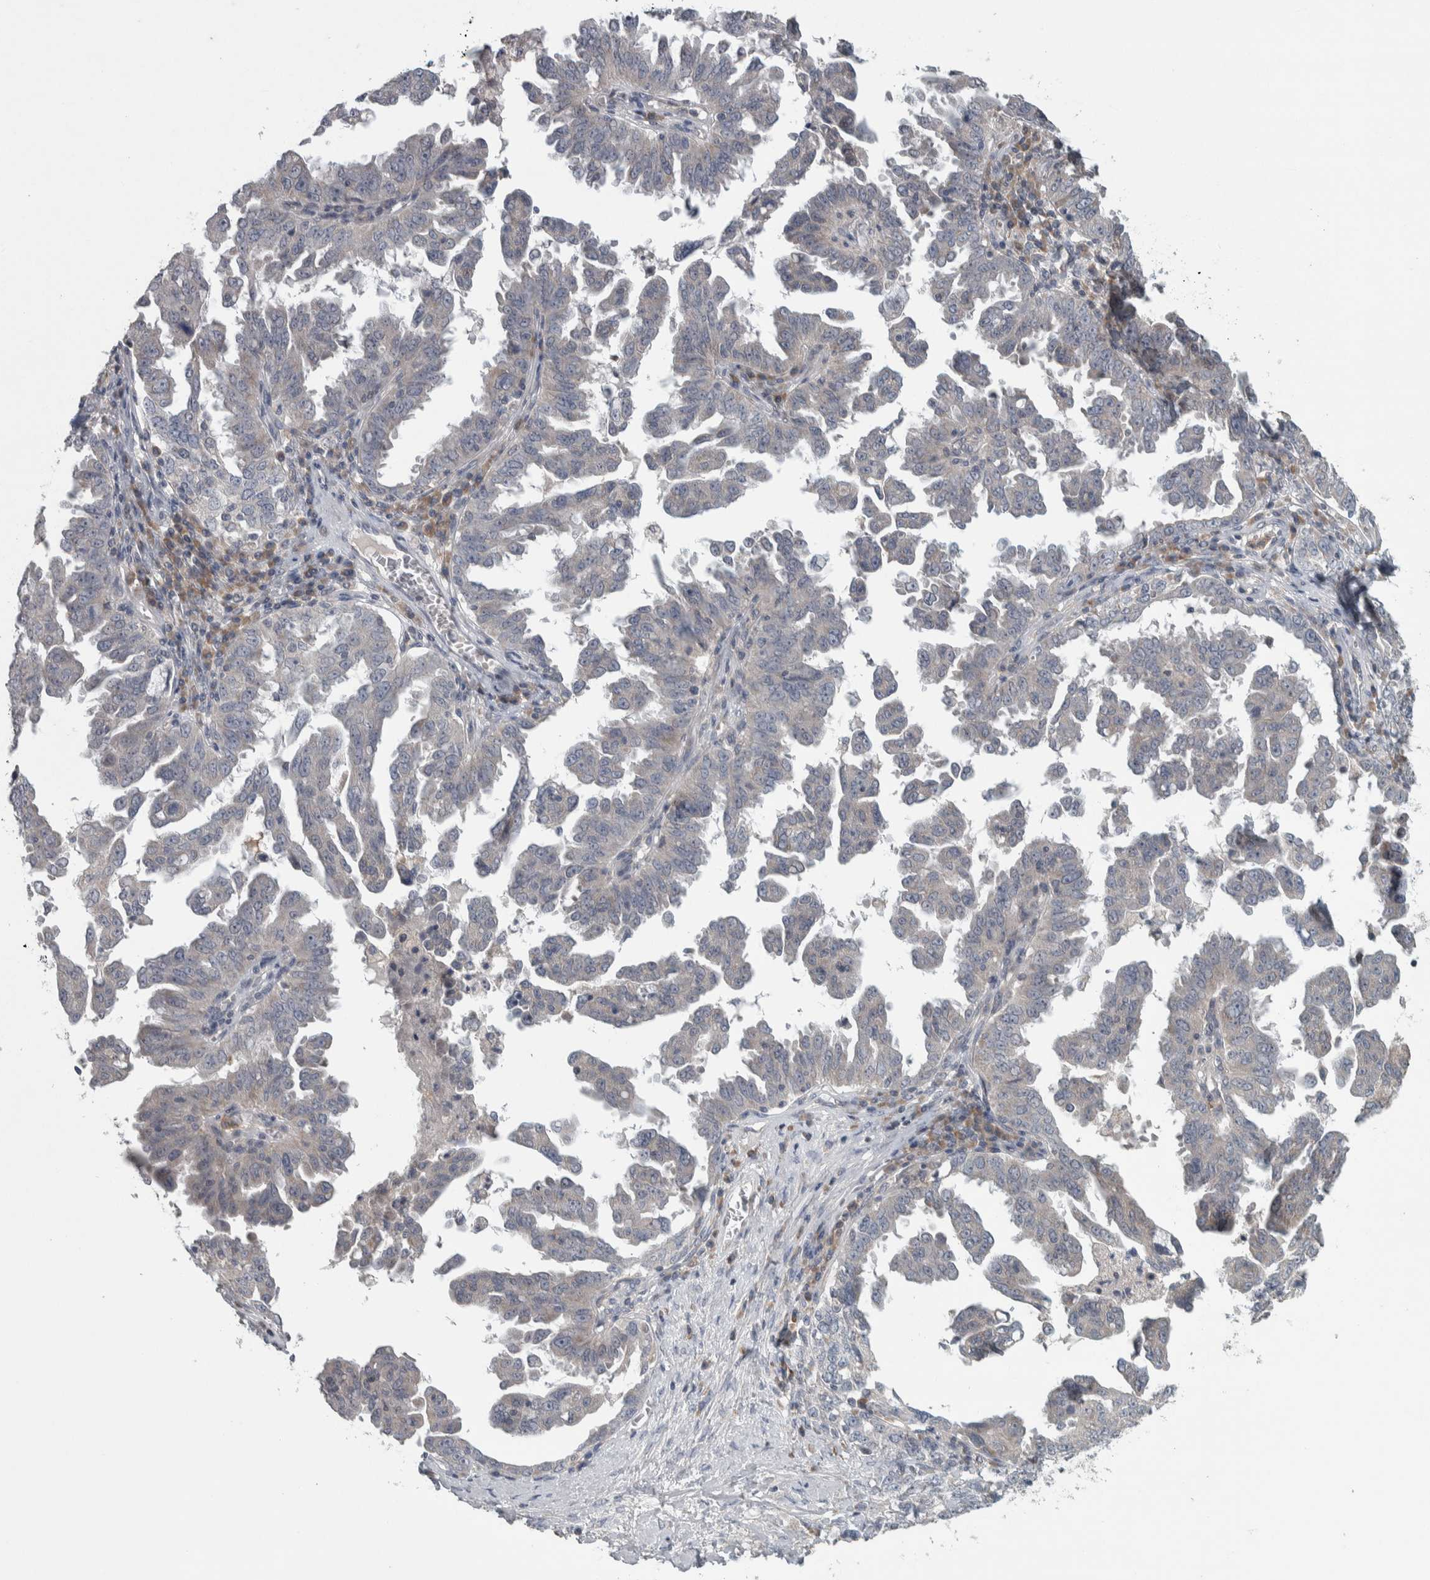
{"staining": {"intensity": "negative", "quantity": "none", "location": "none"}, "tissue": "ovarian cancer", "cell_type": "Tumor cells", "image_type": "cancer", "snomed": [{"axis": "morphology", "description": "Carcinoma, endometroid"}, {"axis": "topography", "description": "Ovary"}], "caption": "The histopathology image exhibits no staining of tumor cells in endometroid carcinoma (ovarian).", "gene": "SRP68", "patient": {"sex": "female", "age": 62}}